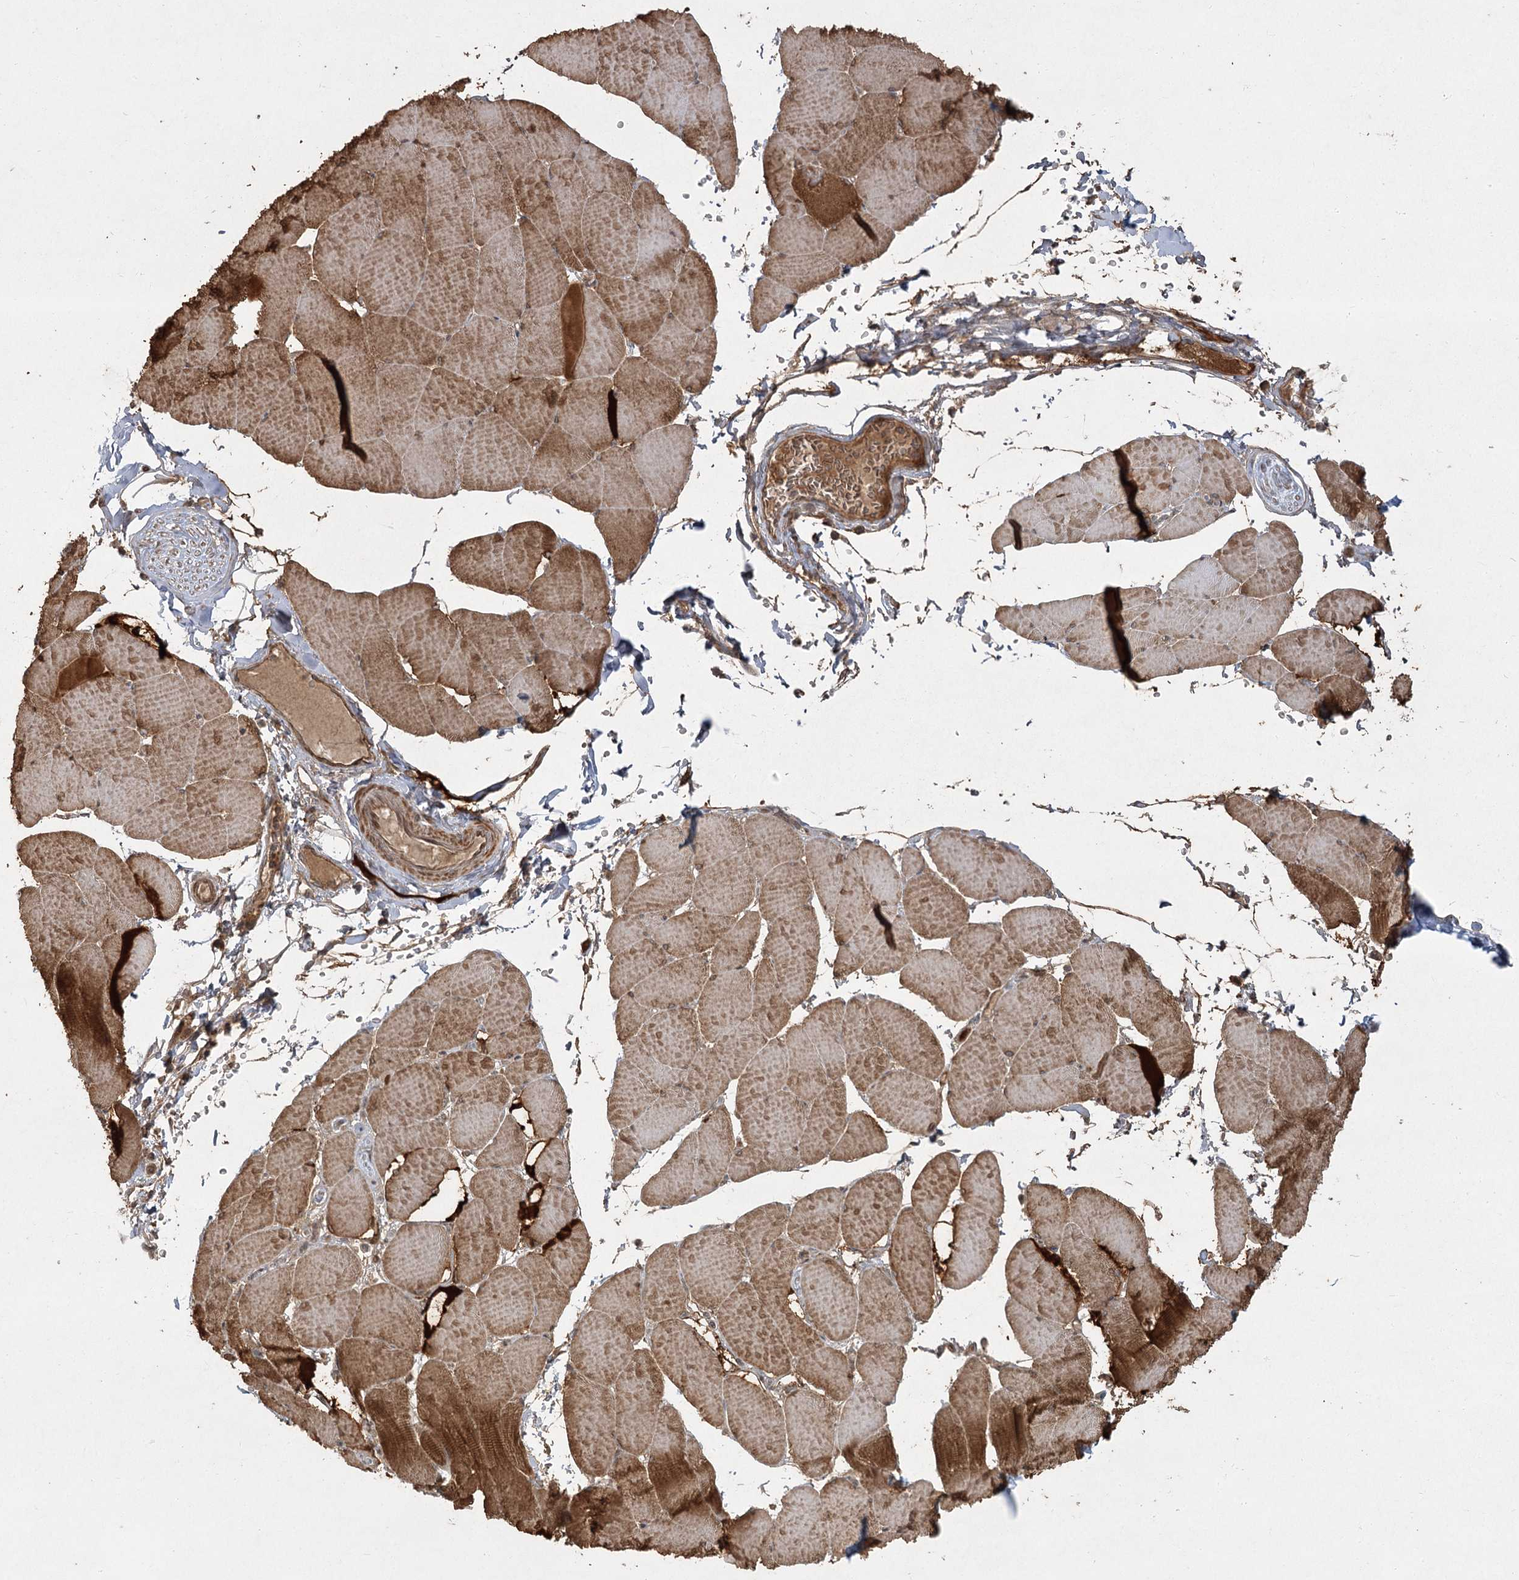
{"staining": {"intensity": "strong", "quantity": ">75%", "location": "cytoplasmic/membranous"}, "tissue": "skeletal muscle", "cell_type": "Myocytes", "image_type": "normal", "snomed": [{"axis": "morphology", "description": "Normal tissue, NOS"}, {"axis": "topography", "description": "Skeletal muscle"}, {"axis": "topography", "description": "Head-Neck"}], "caption": "The photomicrograph displays immunohistochemical staining of benign skeletal muscle. There is strong cytoplasmic/membranous staining is appreciated in about >75% of myocytes. The staining is performed using DAB brown chromogen to label protein expression. The nuclei are counter-stained blue using hematoxylin.", "gene": "CPLANE1", "patient": {"sex": "male", "age": 66}}